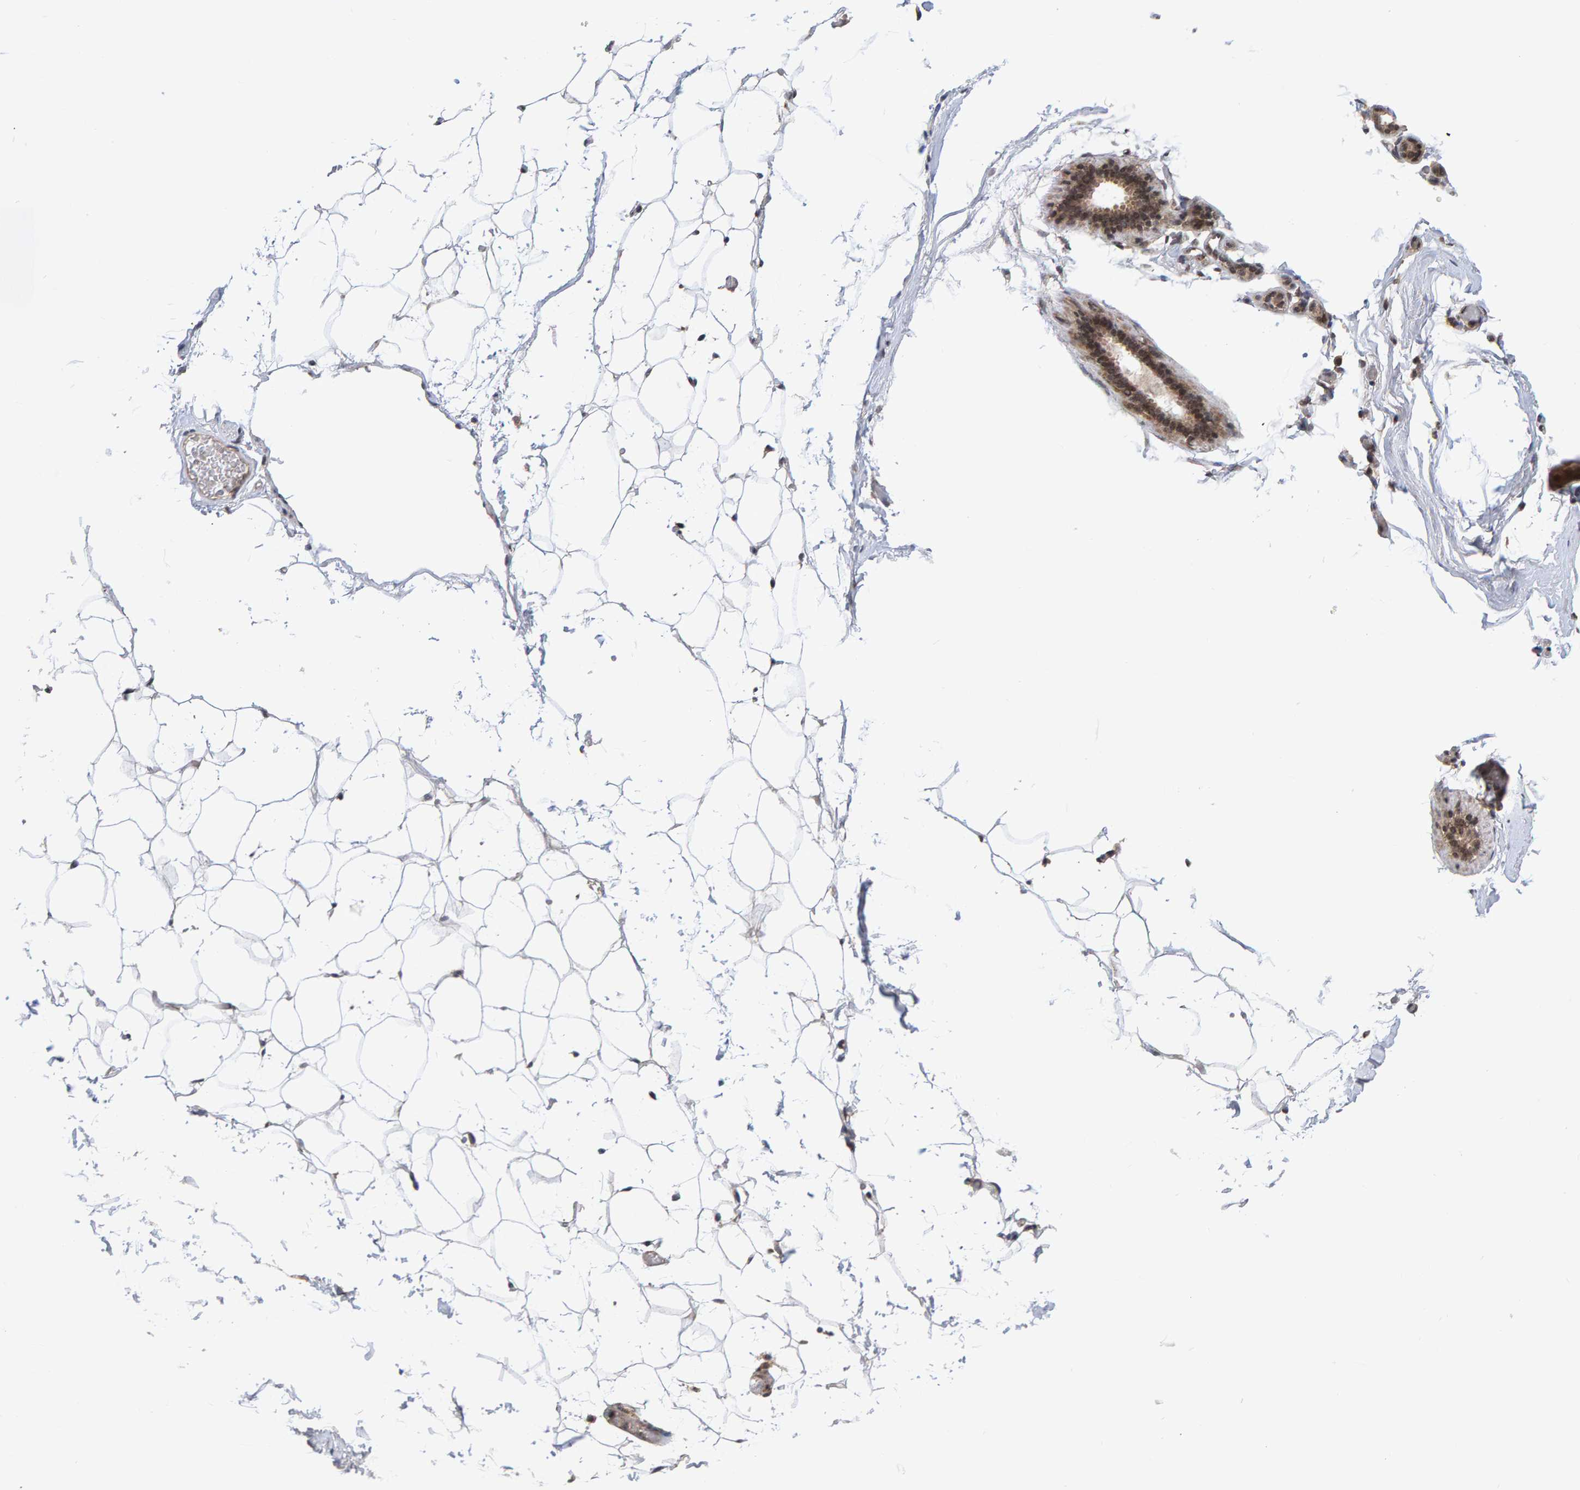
{"staining": {"intensity": "negative", "quantity": "none", "location": "none"}, "tissue": "adipose tissue", "cell_type": "Adipocytes", "image_type": "normal", "snomed": [{"axis": "morphology", "description": "Normal tissue, NOS"}, {"axis": "topography", "description": "Breast"}, {"axis": "topography", "description": "Soft tissue"}], "caption": "DAB immunohistochemical staining of benign adipose tissue shows no significant expression in adipocytes. (DAB (3,3'-diaminobenzidine) immunohistochemistry with hematoxylin counter stain).", "gene": "CDH2", "patient": {"sex": "female", "age": 75}}